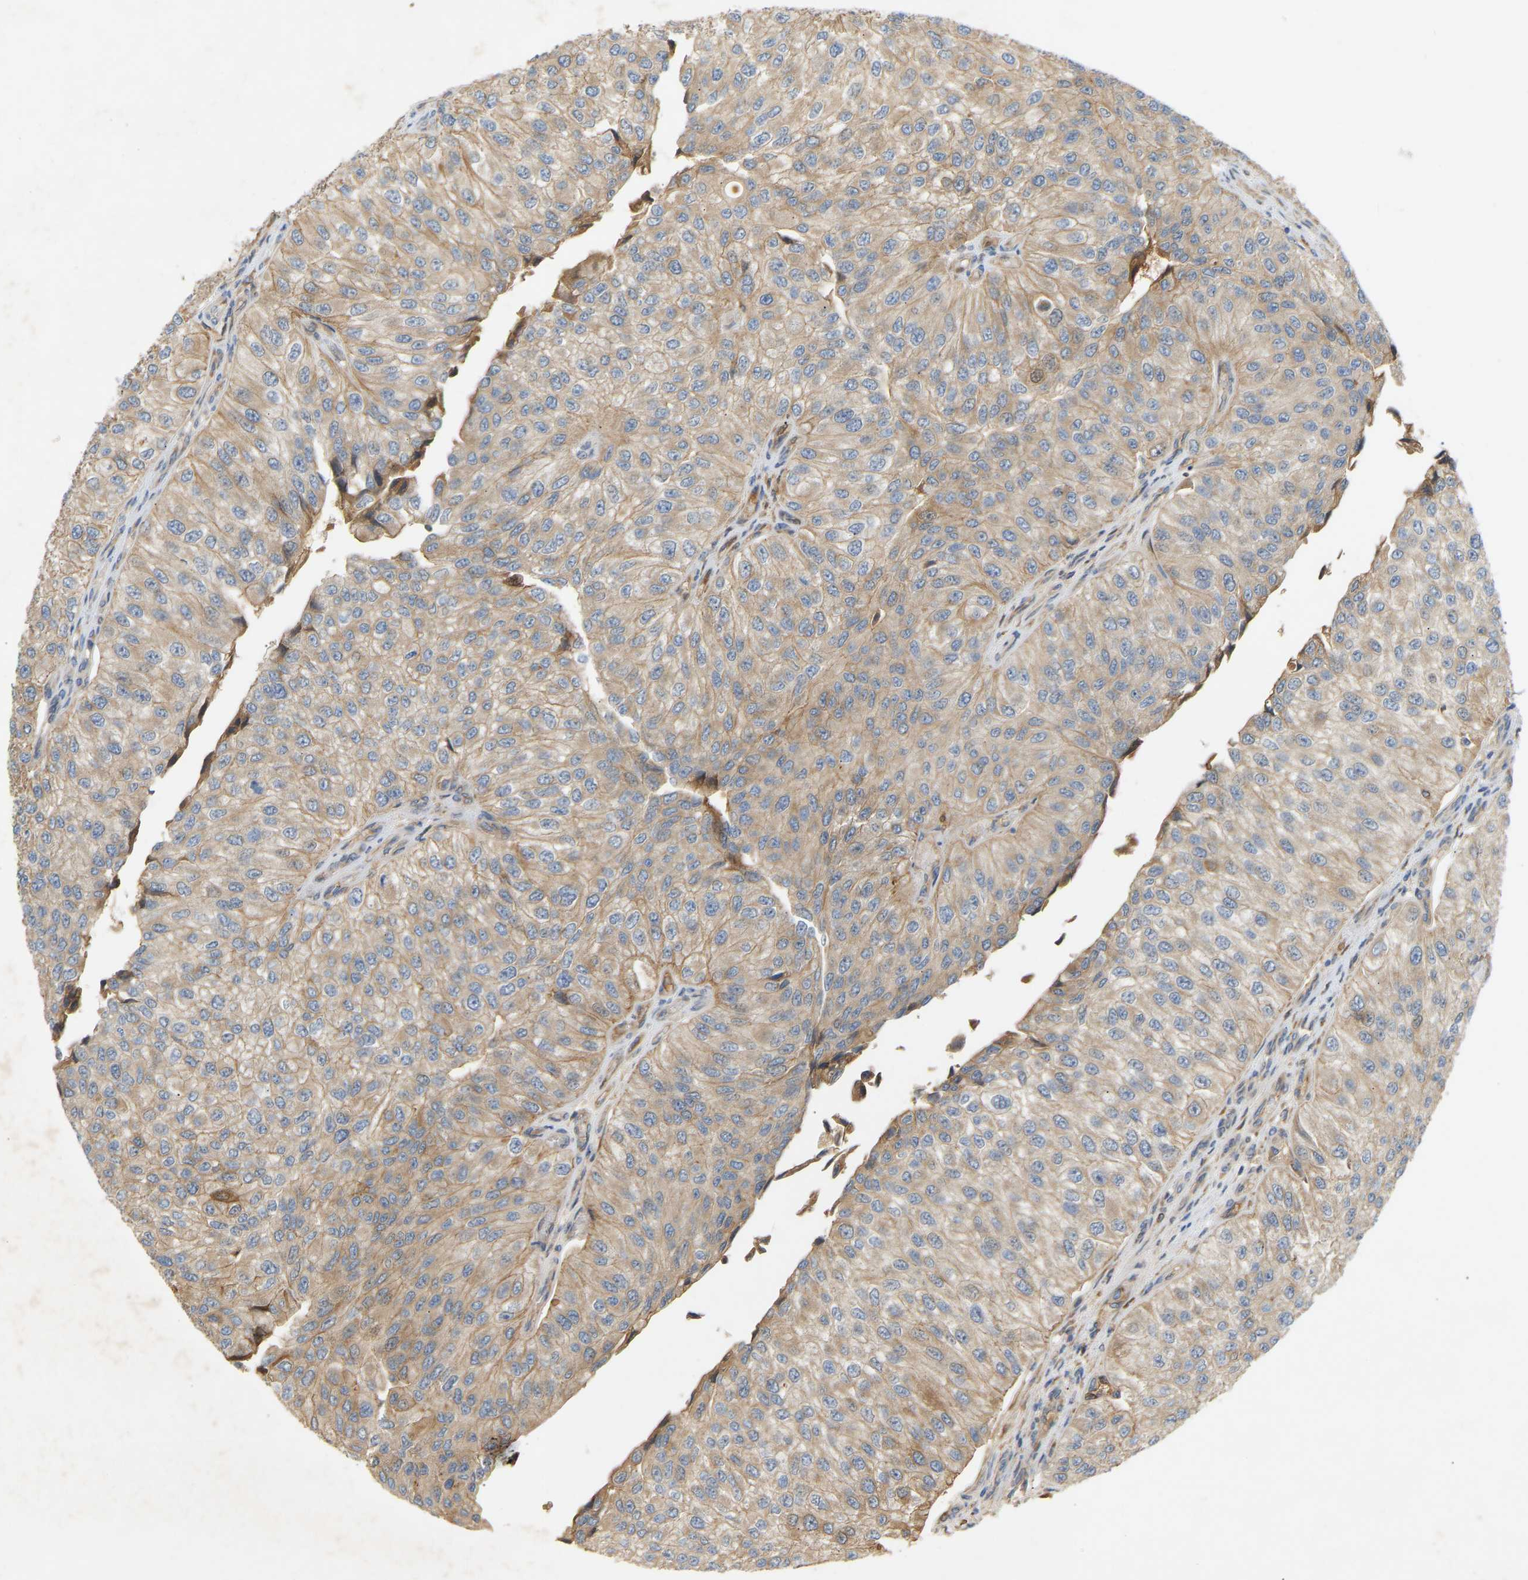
{"staining": {"intensity": "weak", "quantity": ">75%", "location": "cytoplasmic/membranous"}, "tissue": "urothelial cancer", "cell_type": "Tumor cells", "image_type": "cancer", "snomed": [{"axis": "morphology", "description": "Urothelial carcinoma, High grade"}, {"axis": "topography", "description": "Kidney"}, {"axis": "topography", "description": "Urinary bladder"}], "caption": "Urothelial cancer stained with a brown dye displays weak cytoplasmic/membranous positive expression in approximately >75% of tumor cells.", "gene": "PTCD1", "patient": {"sex": "male", "age": 77}}